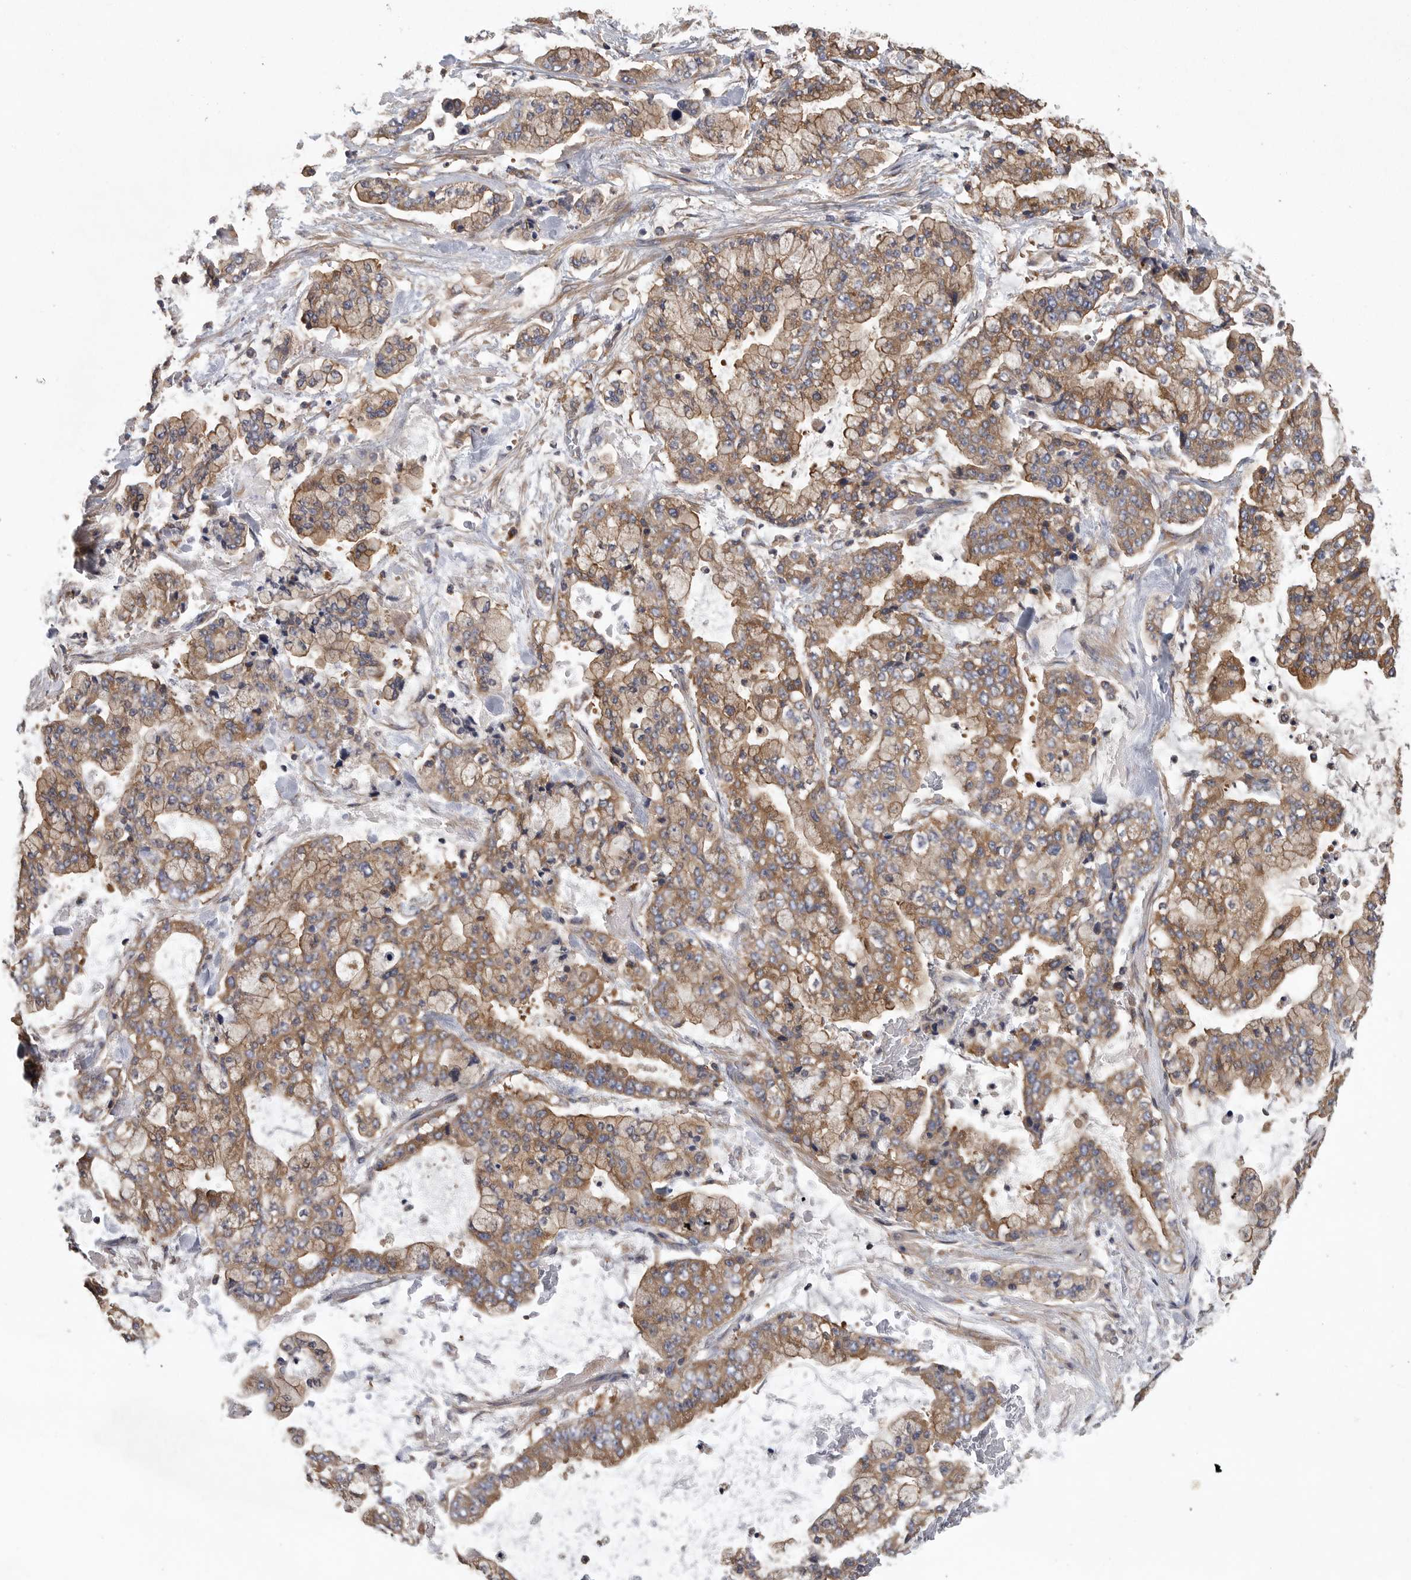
{"staining": {"intensity": "moderate", "quantity": ">75%", "location": "cytoplasmic/membranous"}, "tissue": "stomach cancer", "cell_type": "Tumor cells", "image_type": "cancer", "snomed": [{"axis": "morphology", "description": "Normal tissue, NOS"}, {"axis": "morphology", "description": "Adenocarcinoma, NOS"}, {"axis": "topography", "description": "Stomach, upper"}, {"axis": "topography", "description": "Stomach"}], "caption": "A high-resolution micrograph shows IHC staining of stomach cancer (adenocarcinoma), which reveals moderate cytoplasmic/membranous expression in about >75% of tumor cells.", "gene": "OXR1", "patient": {"sex": "male", "age": 76}}